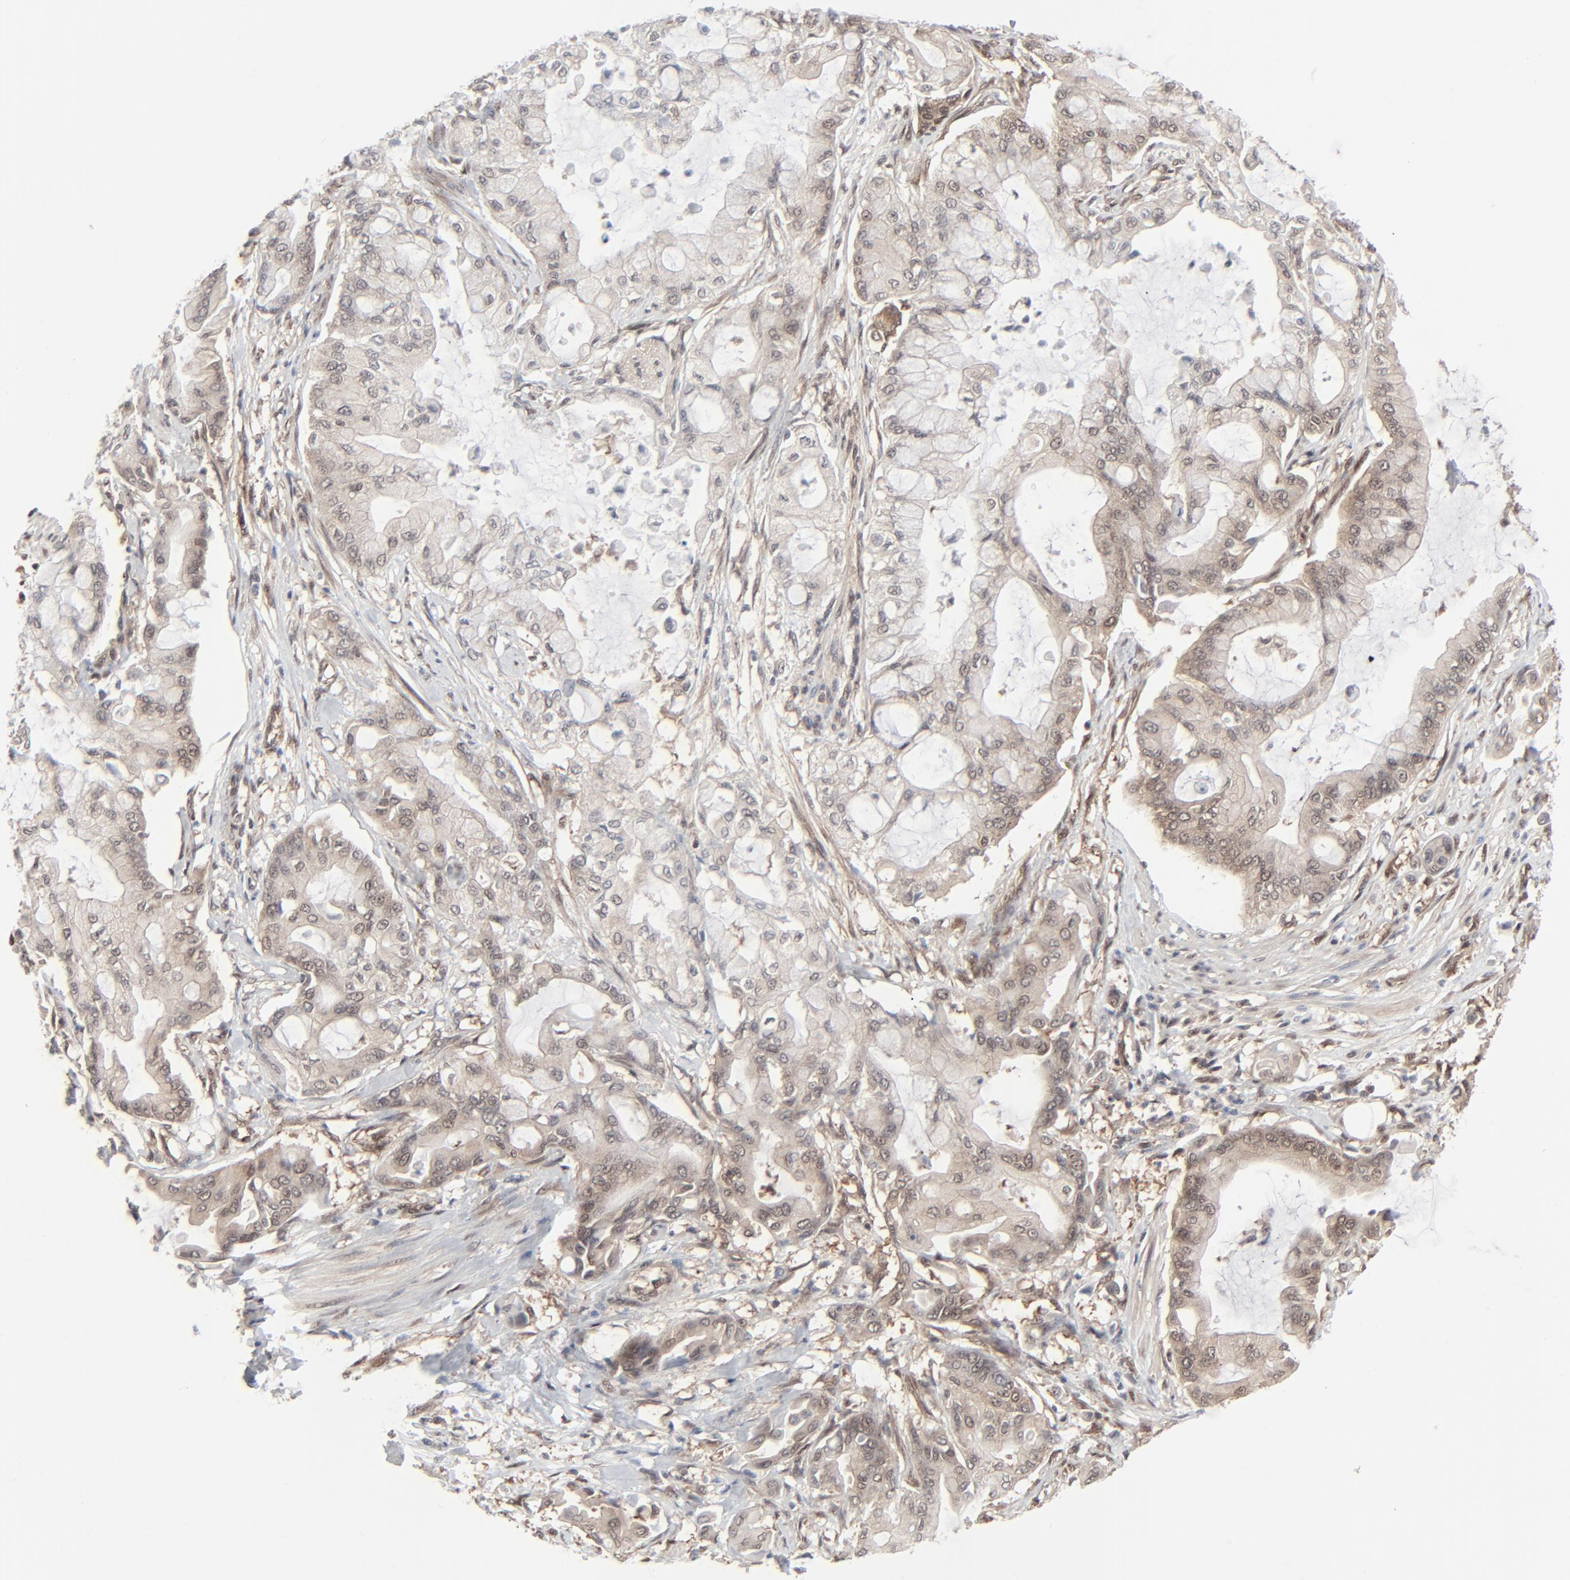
{"staining": {"intensity": "weak", "quantity": "25%-75%", "location": "cytoplasmic/membranous,nuclear"}, "tissue": "pancreatic cancer", "cell_type": "Tumor cells", "image_type": "cancer", "snomed": [{"axis": "morphology", "description": "Adenocarcinoma, NOS"}, {"axis": "morphology", "description": "Adenocarcinoma, metastatic, NOS"}, {"axis": "topography", "description": "Lymph node"}, {"axis": "topography", "description": "Pancreas"}, {"axis": "topography", "description": "Duodenum"}], "caption": "A brown stain shows weak cytoplasmic/membranous and nuclear expression of a protein in human pancreatic cancer (metastatic adenocarcinoma) tumor cells.", "gene": "AKT1", "patient": {"sex": "female", "age": 64}}